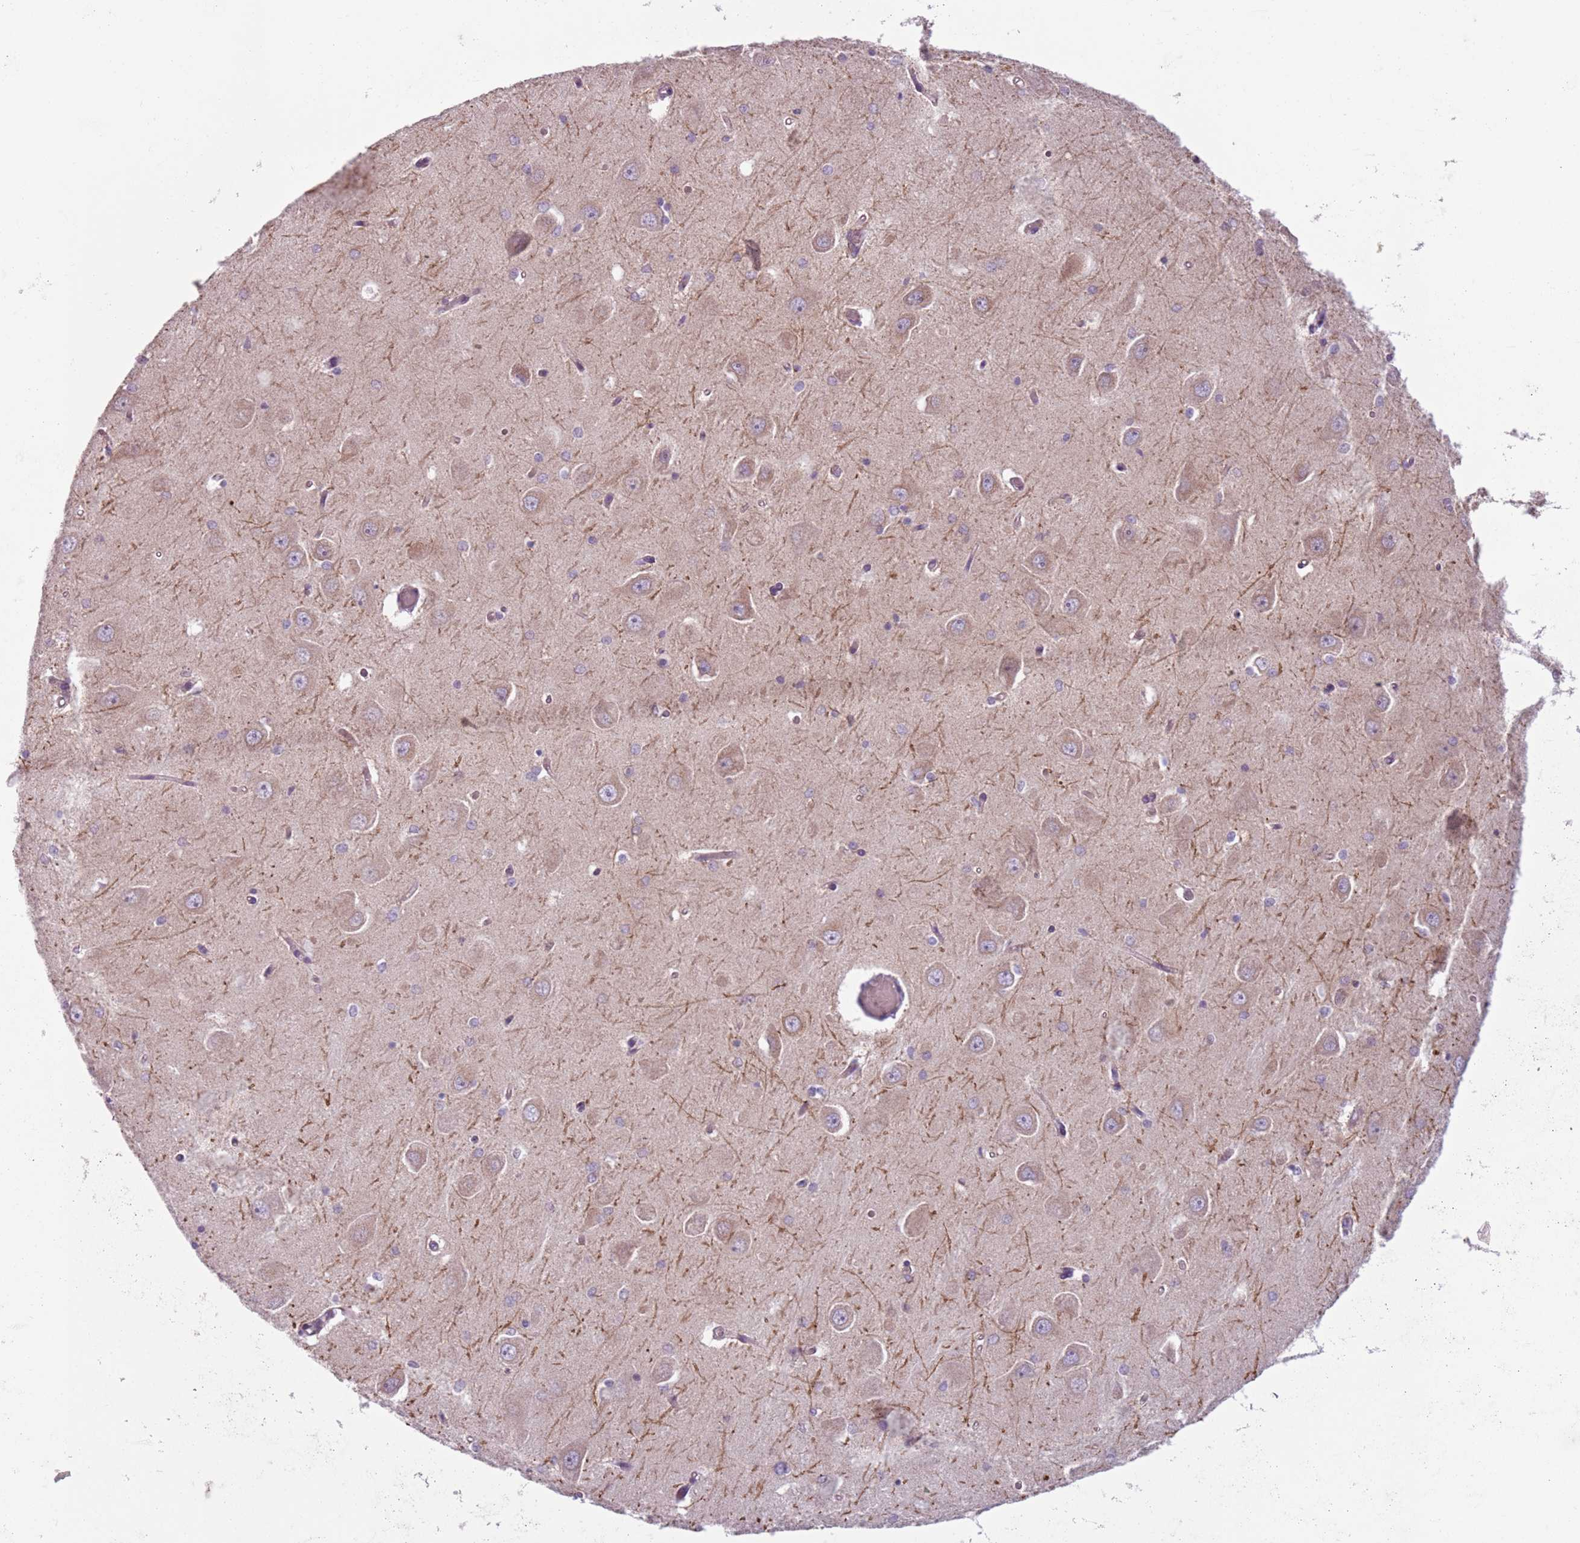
{"staining": {"intensity": "weak", "quantity": "<25%", "location": "cytoplasmic/membranous"}, "tissue": "hippocampus", "cell_type": "Glial cells", "image_type": "normal", "snomed": [{"axis": "morphology", "description": "Normal tissue, NOS"}, {"axis": "topography", "description": "Hippocampus"}], "caption": "IHC photomicrograph of benign hippocampus: human hippocampus stained with DAB exhibits no significant protein expression in glial cells.", "gene": "MEGF8", "patient": {"sex": "male", "age": 45}}